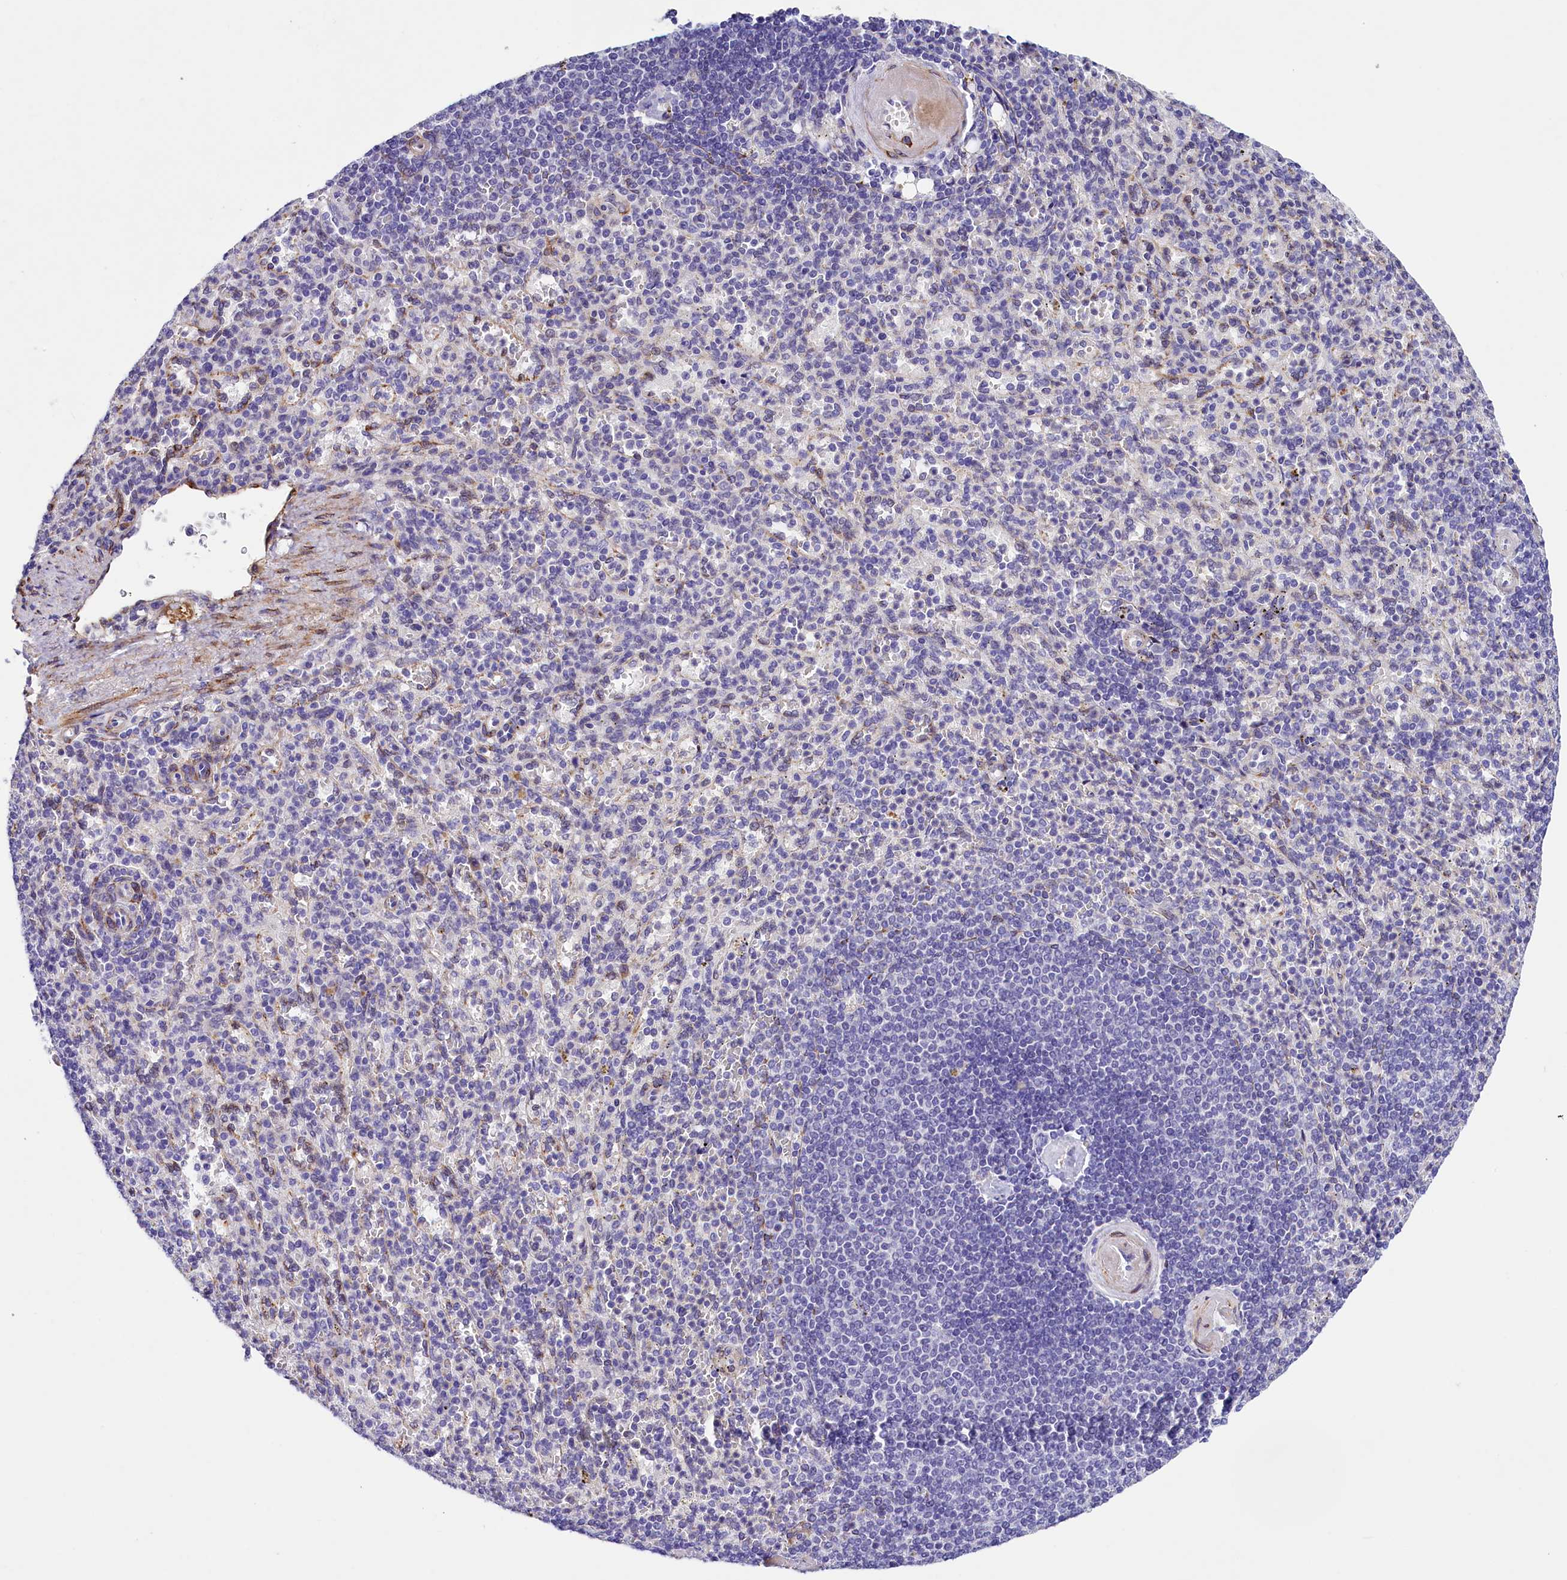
{"staining": {"intensity": "negative", "quantity": "none", "location": "none"}, "tissue": "spleen", "cell_type": "Cells in red pulp", "image_type": "normal", "snomed": [{"axis": "morphology", "description": "Normal tissue, NOS"}, {"axis": "topography", "description": "Spleen"}], "caption": "Micrograph shows no protein staining in cells in red pulp of unremarkable spleen. (Stains: DAB immunohistochemistry (IHC) with hematoxylin counter stain, Microscopy: brightfield microscopy at high magnification).", "gene": "ITGA1", "patient": {"sex": "female", "age": 74}}